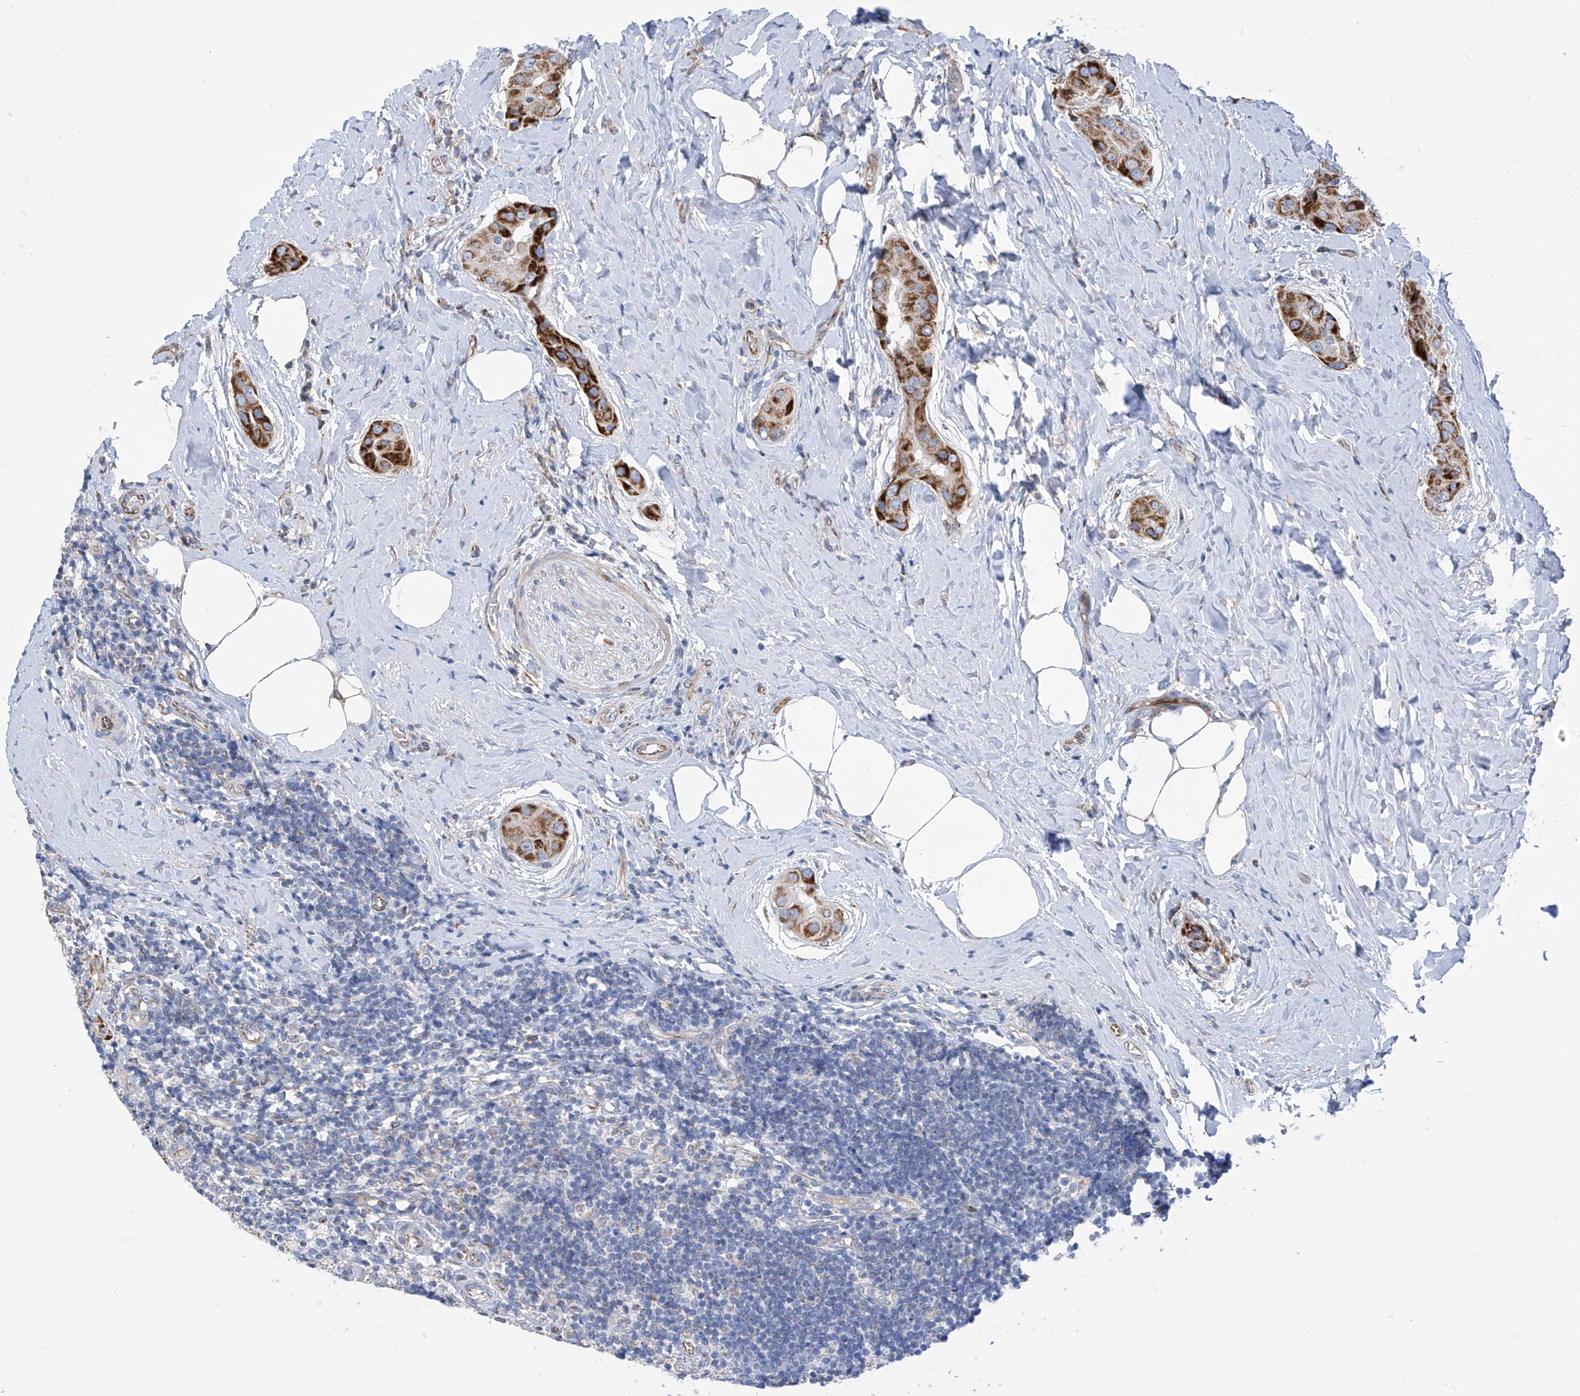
{"staining": {"intensity": "strong", "quantity": ">75%", "location": "cytoplasmic/membranous"}, "tissue": "thyroid cancer", "cell_type": "Tumor cells", "image_type": "cancer", "snomed": [{"axis": "morphology", "description": "Papillary adenocarcinoma, NOS"}, {"axis": "topography", "description": "Thyroid gland"}], "caption": "Immunohistochemical staining of papillary adenocarcinoma (thyroid) shows strong cytoplasmic/membranous protein staining in approximately >75% of tumor cells.", "gene": "EIF5B", "patient": {"sex": "male", "age": 33}}